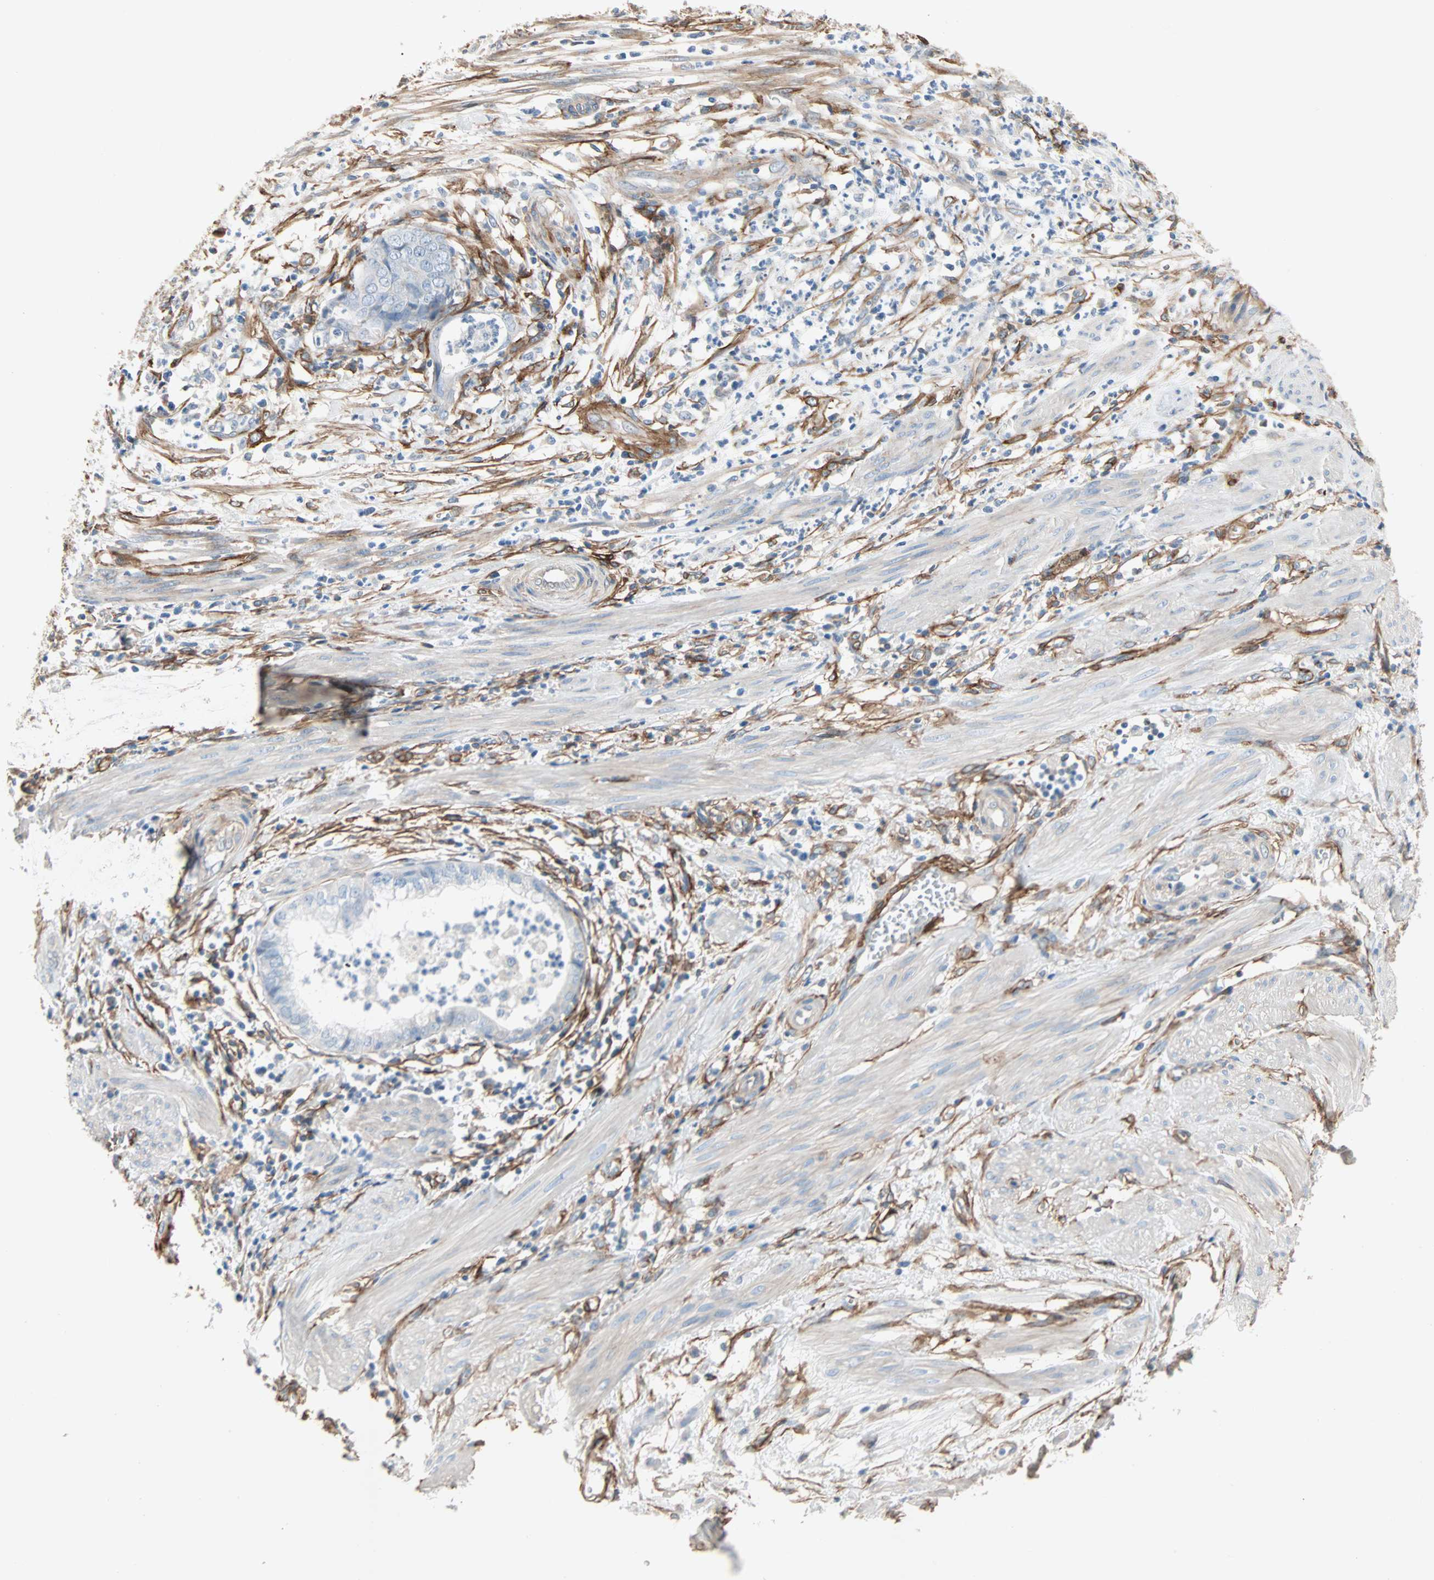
{"staining": {"intensity": "negative", "quantity": "none", "location": "none"}, "tissue": "endometrial cancer", "cell_type": "Tumor cells", "image_type": "cancer", "snomed": [{"axis": "morphology", "description": "Necrosis, NOS"}, {"axis": "morphology", "description": "Adenocarcinoma, NOS"}, {"axis": "topography", "description": "Endometrium"}], "caption": "This micrograph is of endometrial adenocarcinoma stained with IHC to label a protein in brown with the nuclei are counter-stained blue. There is no expression in tumor cells. (DAB (3,3'-diaminobenzidine) immunohistochemistry (IHC) with hematoxylin counter stain).", "gene": "EPB41L2", "patient": {"sex": "female", "age": 79}}